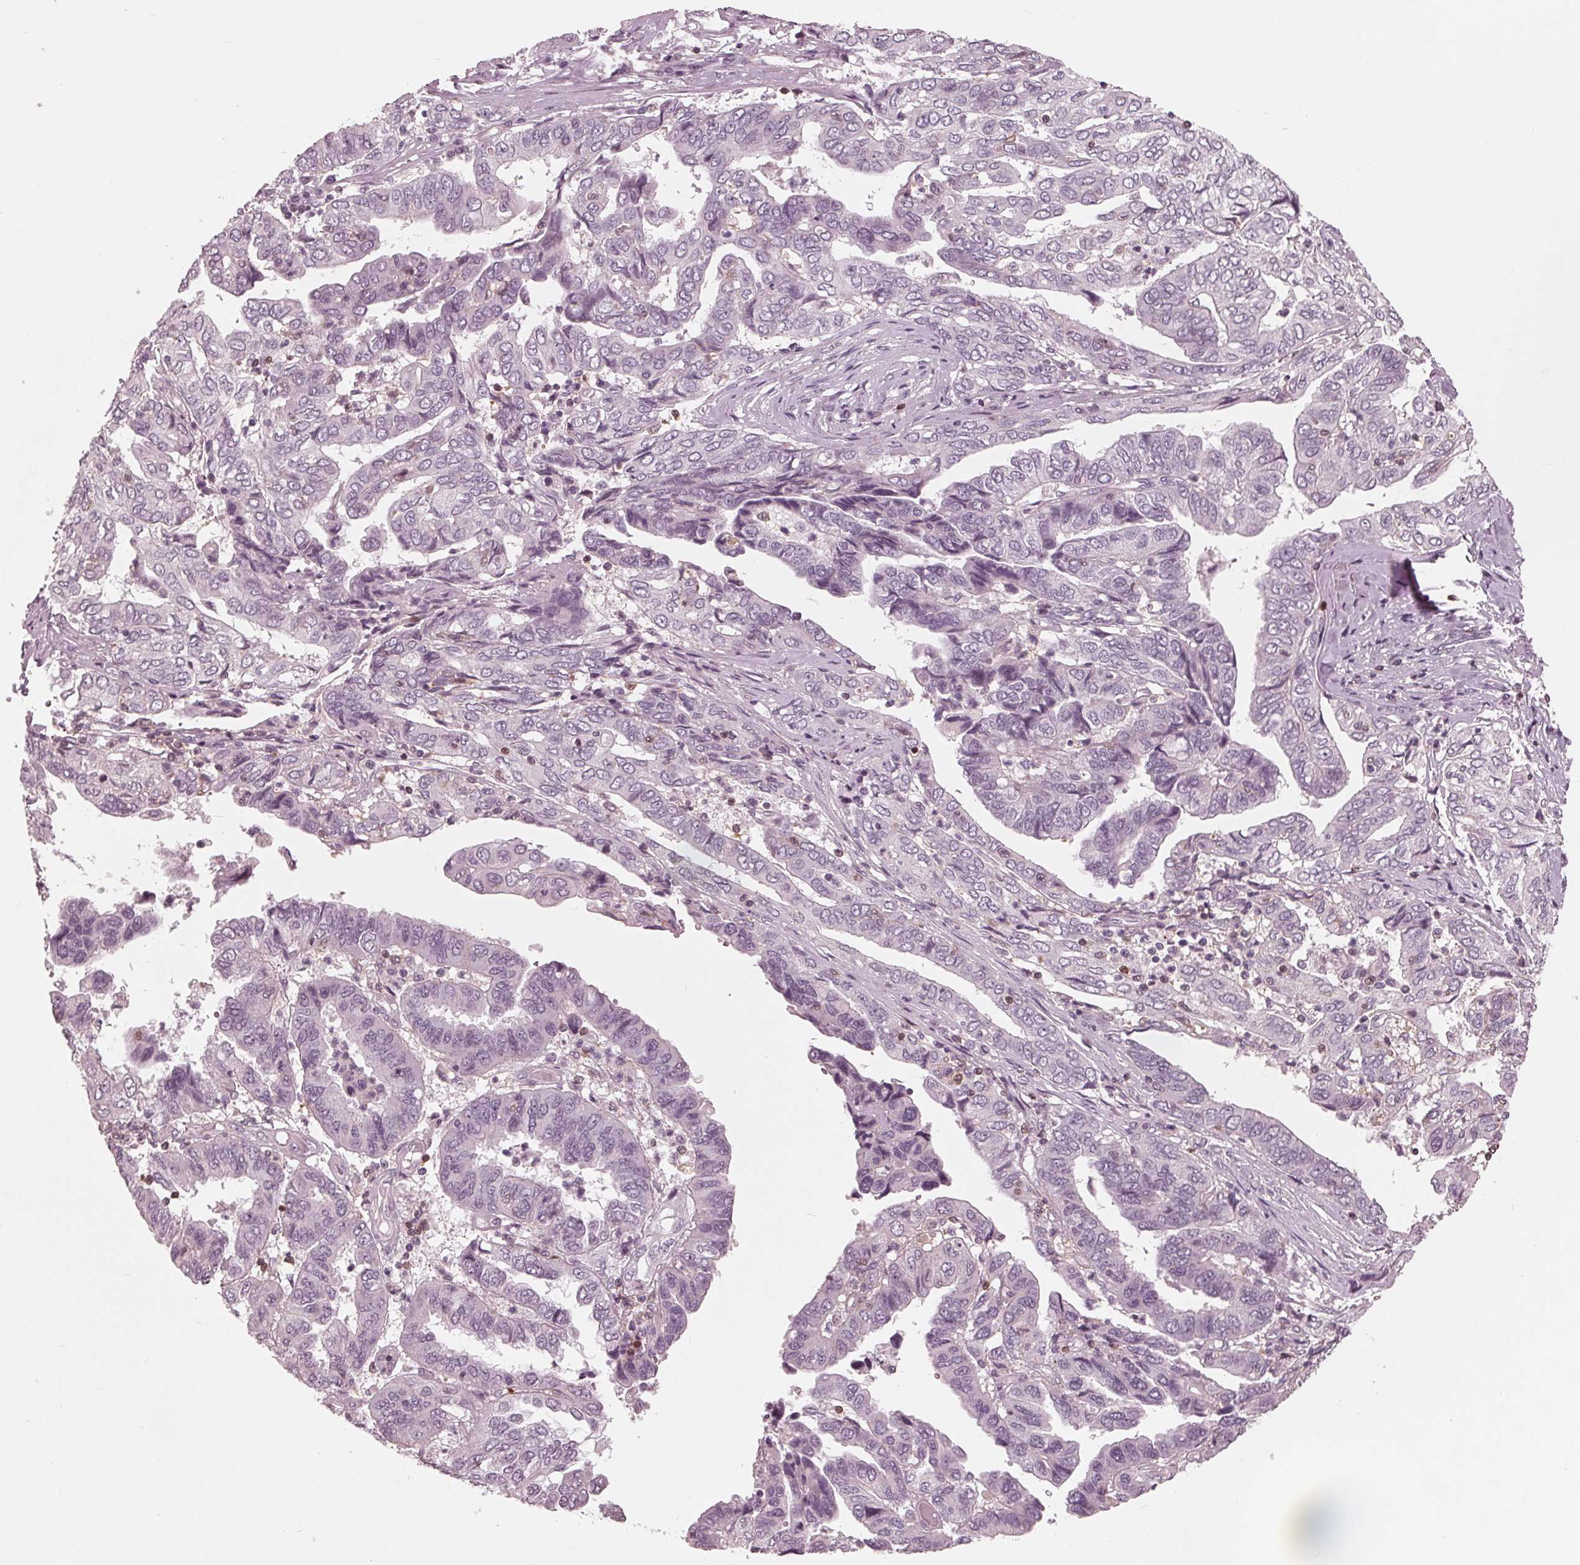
{"staining": {"intensity": "negative", "quantity": "none", "location": "none"}, "tissue": "ovarian cancer", "cell_type": "Tumor cells", "image_type": "cancer", "snomed": [{"axis": "morphology", "description": "Cystadenocarcinoma, serous, NOS"}, {"axis": "topography", "description": "Ovary"}], "caption": "Tumor cells show no significant staining in ovarian cancer.", "gene": "ING3", "patient": {"sex": "female", "age": 79}}